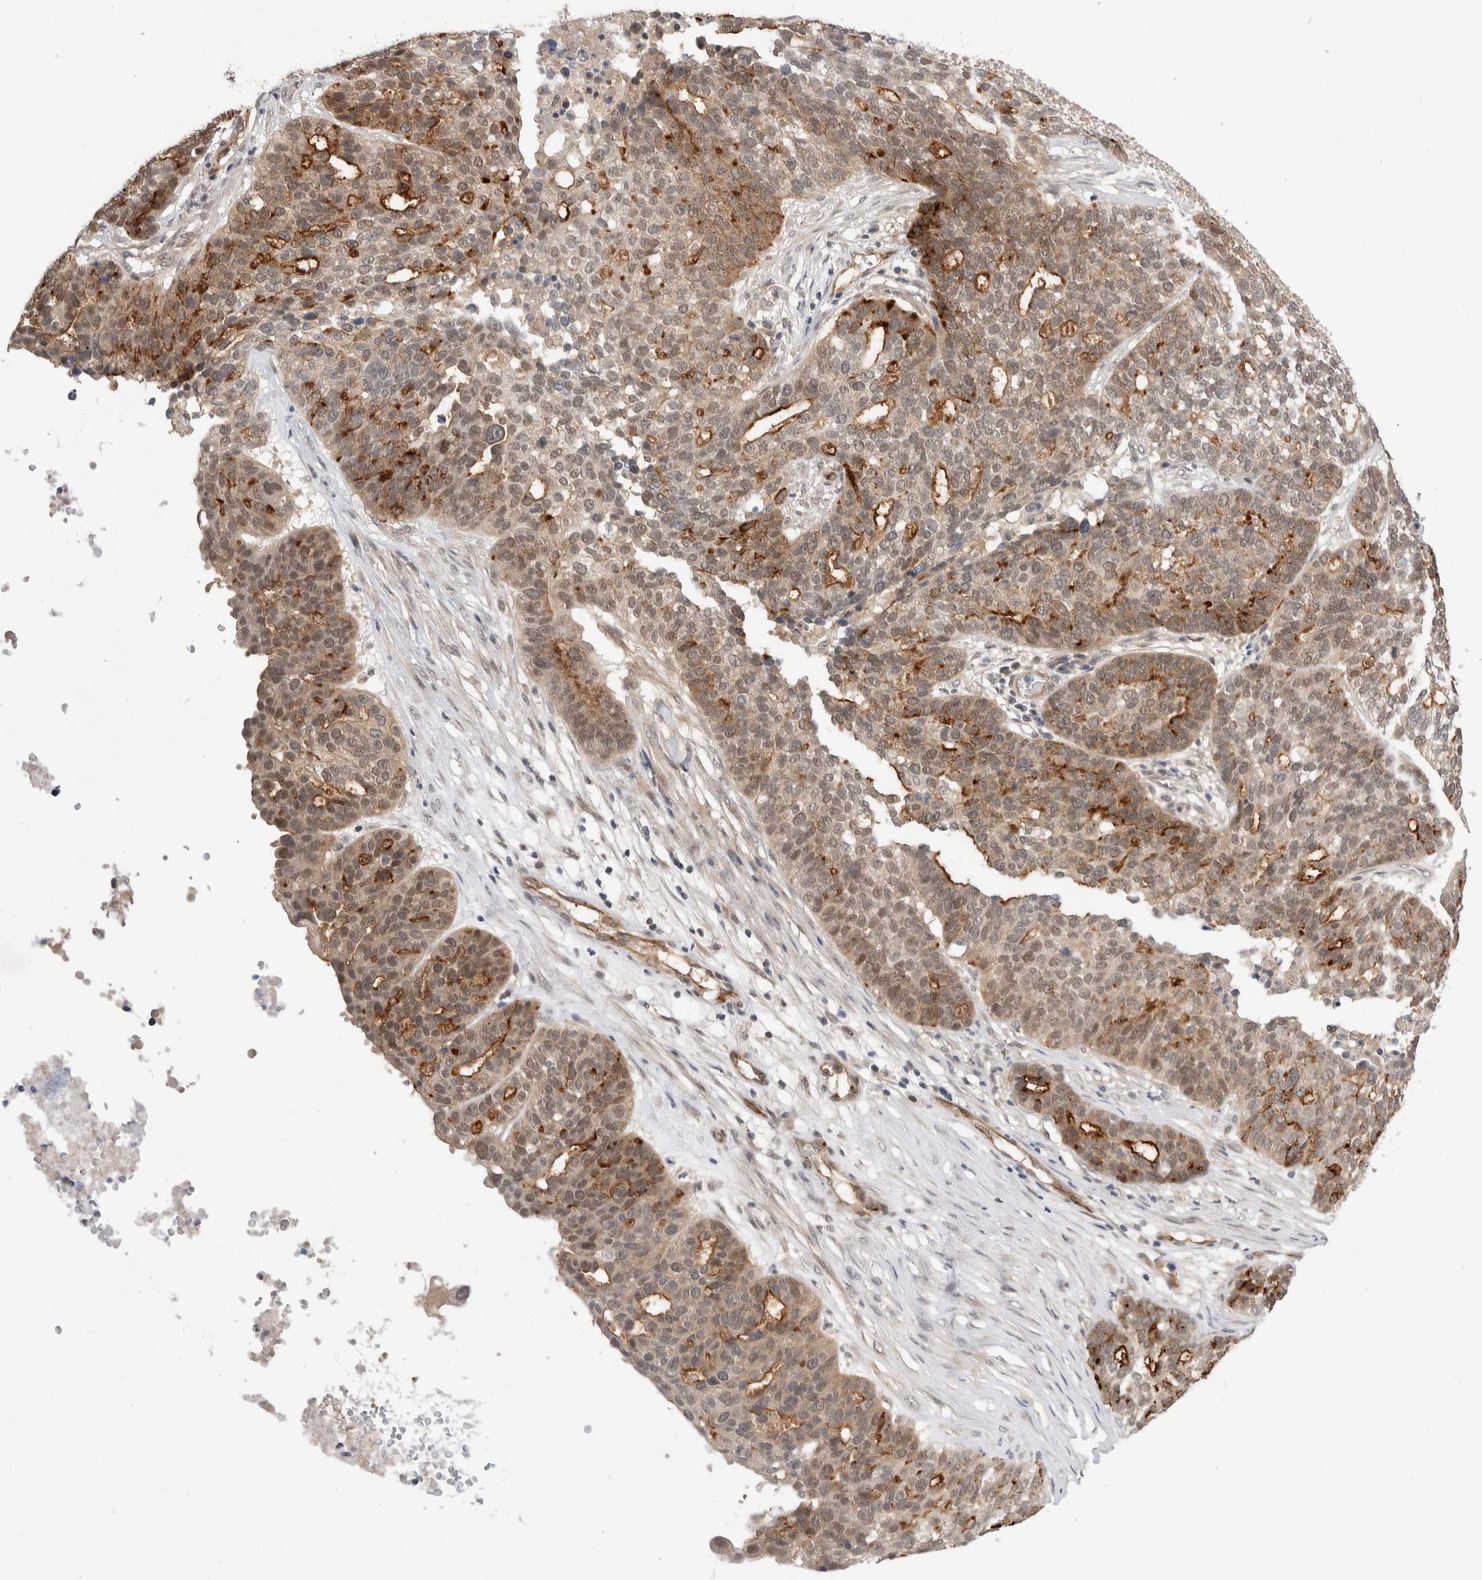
{"staining": {"intensity": "moderate", "quantity": "25%-75%", "location": "cytoplasmic/membranous,nuclear"}, "tissue": "ovarian cancer", "cell_type": "Tumor cells", "image_type": "cancer", "snomed": [{"axis": "morphology", "description": "Cystadenocarcinoma, serous, NOS"}, {"axis": "topography", "description": "Ovary"}], "caption": "Ovarian cancer stained with DAB (3,3'-diaminobenzidine) immunohistochemistry reveals medium levels of moderate cytoplasmic/membranous and nuclear positivity in approximately 25%-75% of tumor cells.", "gene": "ZNF704", "patient": {"sex": "female", "age": 59}}